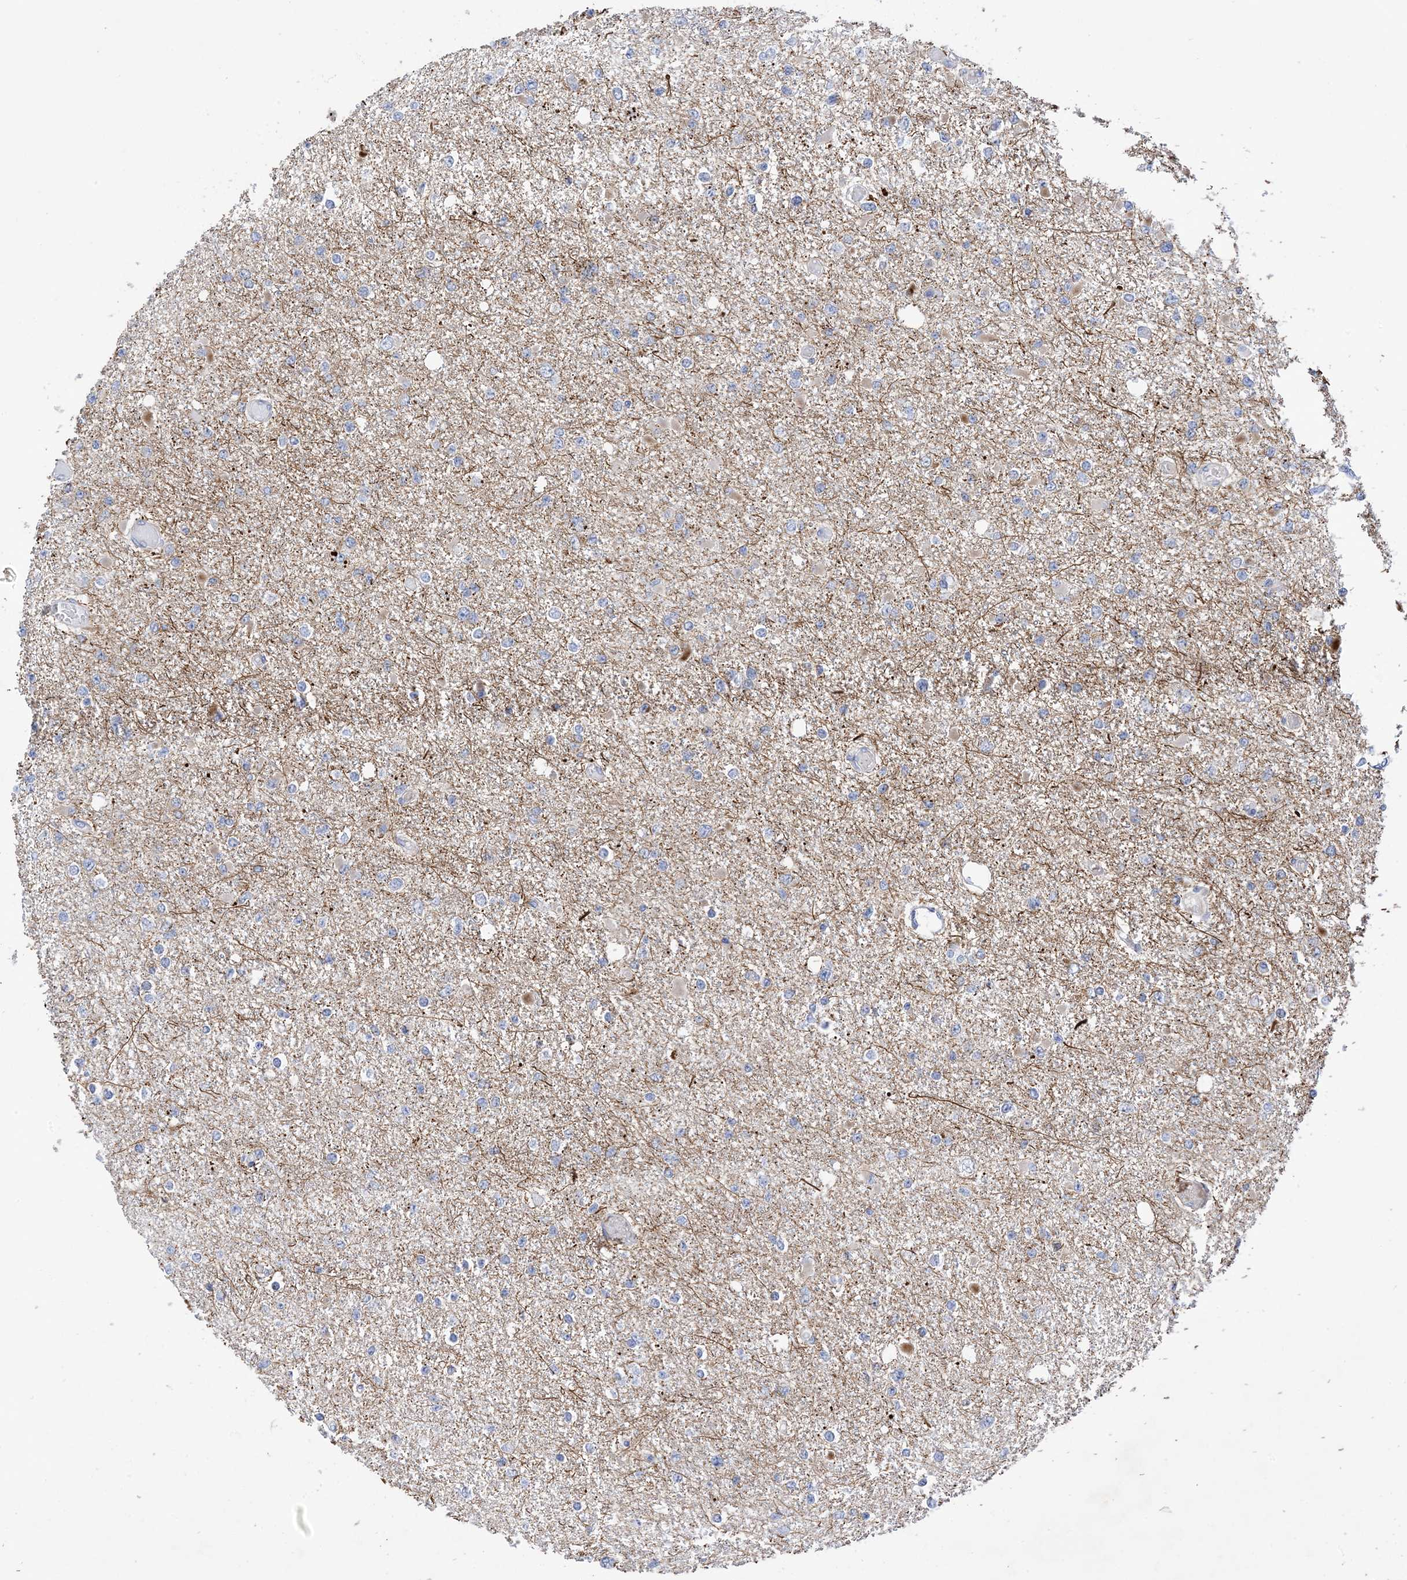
{"staining": {"intensity": "negative", "quantity": "none", "location": "none"}, "tissue": "glioma", "cell_type": "Tumor cells", "image_type": "cancer", "snomed": [{"axis": "morphology", "description": "Glioma, malignant, Low grade"}, {"axis": "topography", "description": "Brain"}], "caption": "A high-resolution image shows immunohistochemistry (IHC) staining of glioma, which reveals no significant positivity in tumor cells.", "gene": "PLK4", "patient": {"sex": "female", "age": 22}}